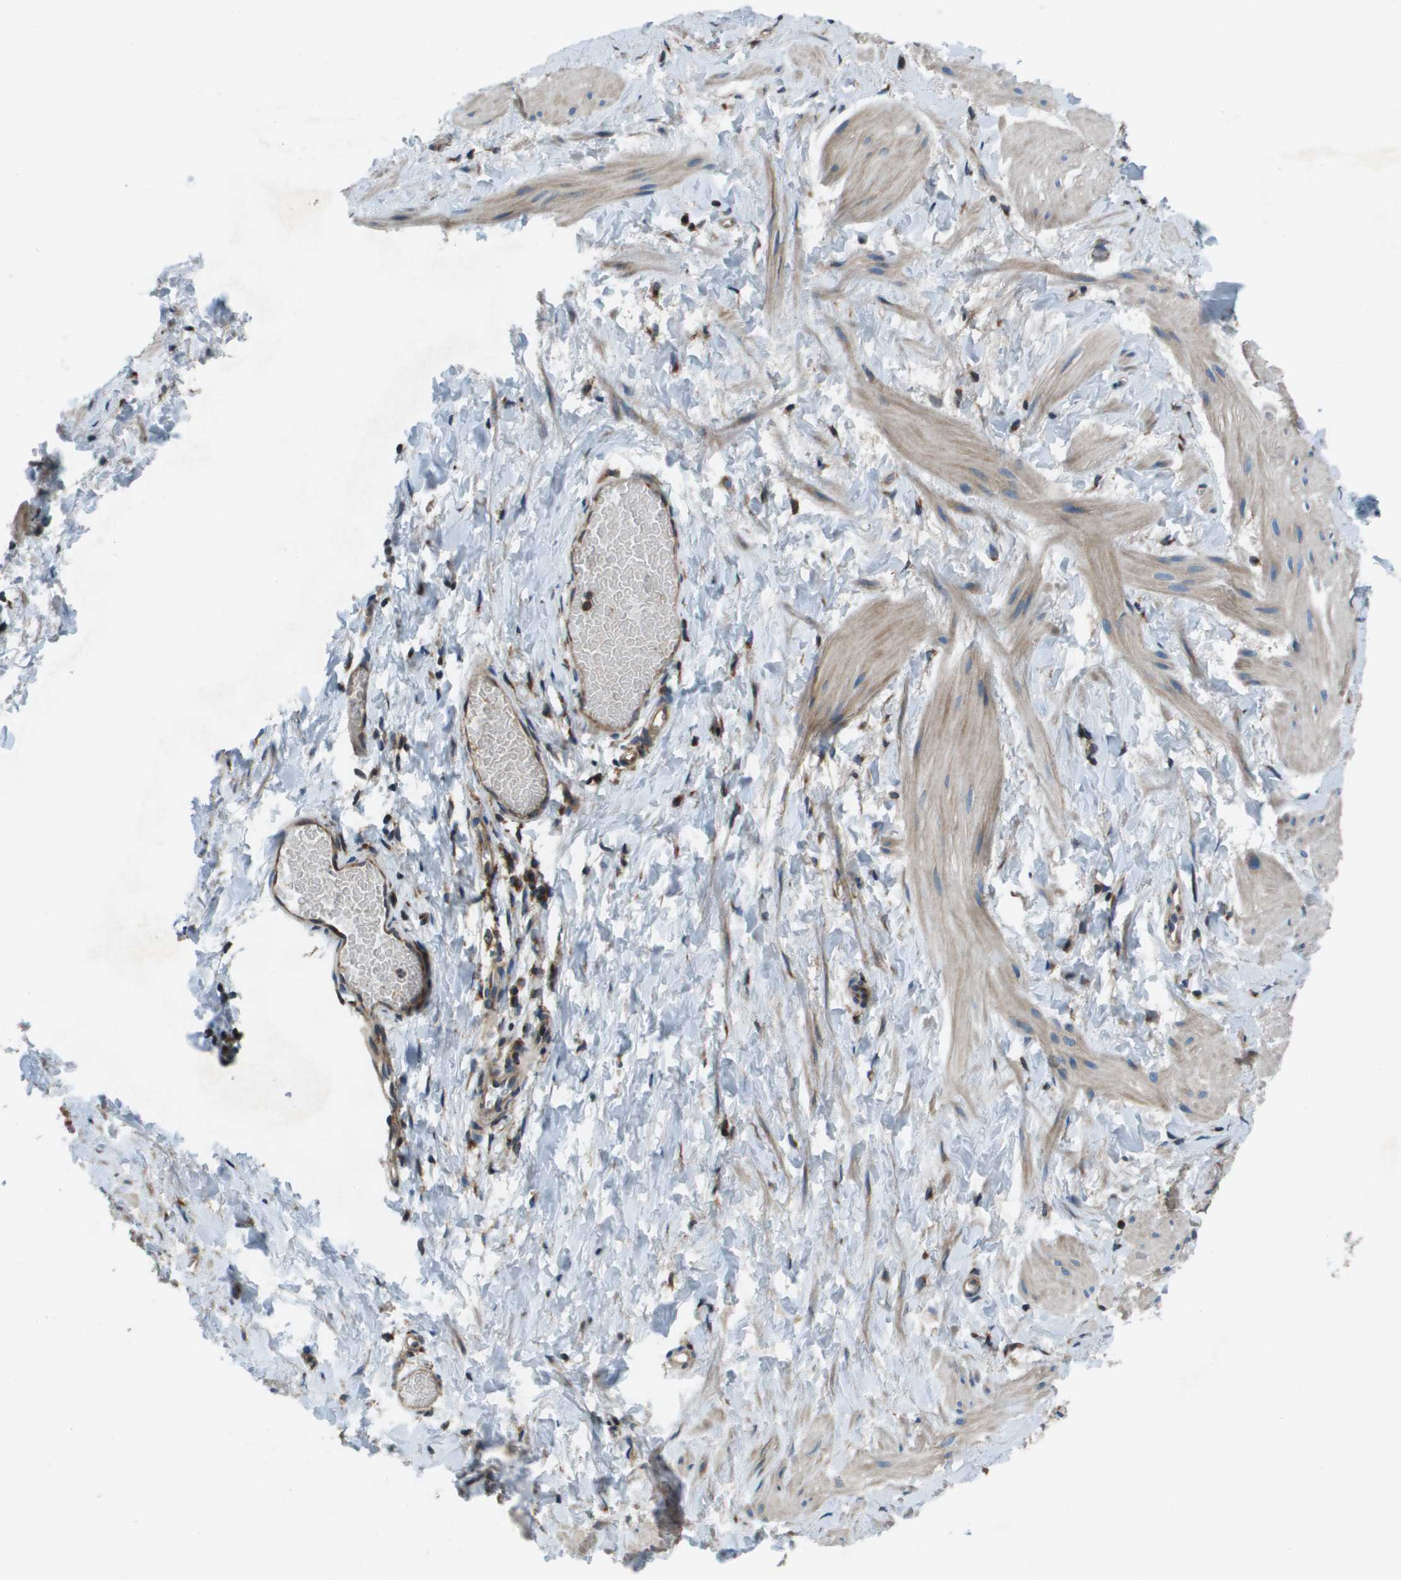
{"staining": {"intensity": "weak", "quantity": ">75%", "location": "cytoplasmic/membranous"}, "tissue": "smooth muscle", "cell_type": "Smooth muscle cells", "image_type": "normal", "snomed": [{"axis": "morphology", "description": "Normal tissue, NOS"}, {"axis": "topography", "description": "Smooth muscle"}], "caption": "A brown stain shows weak cytoplasmic/membranous staining of a protein in smooth muscle cells of normal human smooth muscle.", "gene": "ARFGAP2", "patient": {"sex": "male", "age": 16}}